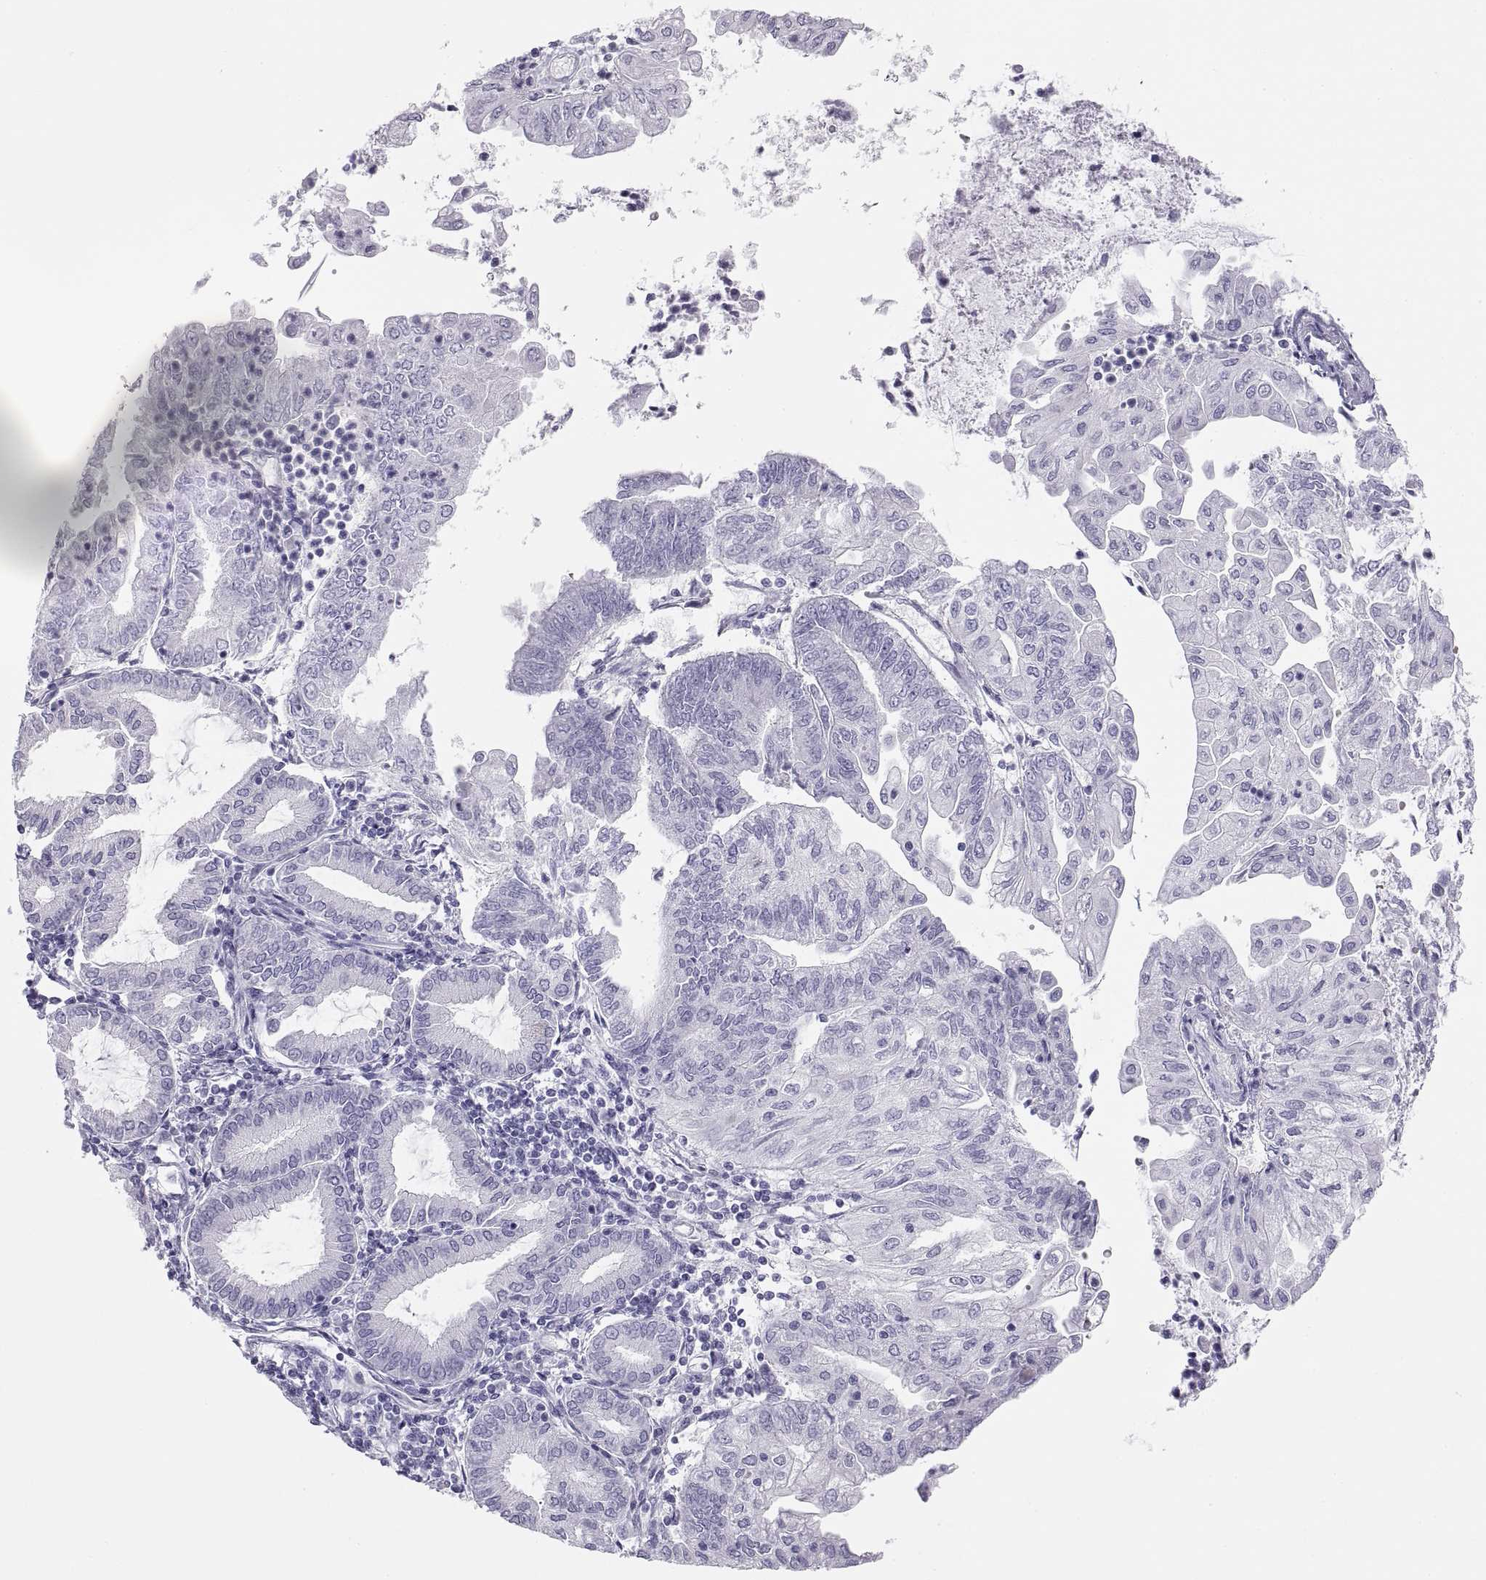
{"staining": {"intensity": "negative", "quantity": "none", "location": "none"}, "tissue": "endometrial cancer", "cell_type": "Tumor cells", "image_type": "cancer", "snomed": [{"axis": "morphology", "description": "Adenocarcinoma, NOS"}, {"axis": "topography", "description": "Endometrium"}], "caption": "Immunohistochemical staining of endometrial cancer demonstrates no significant positivity in tumor cells.", "gene": "SEMG1", "patient": {"sex": "female", "age": 55}}